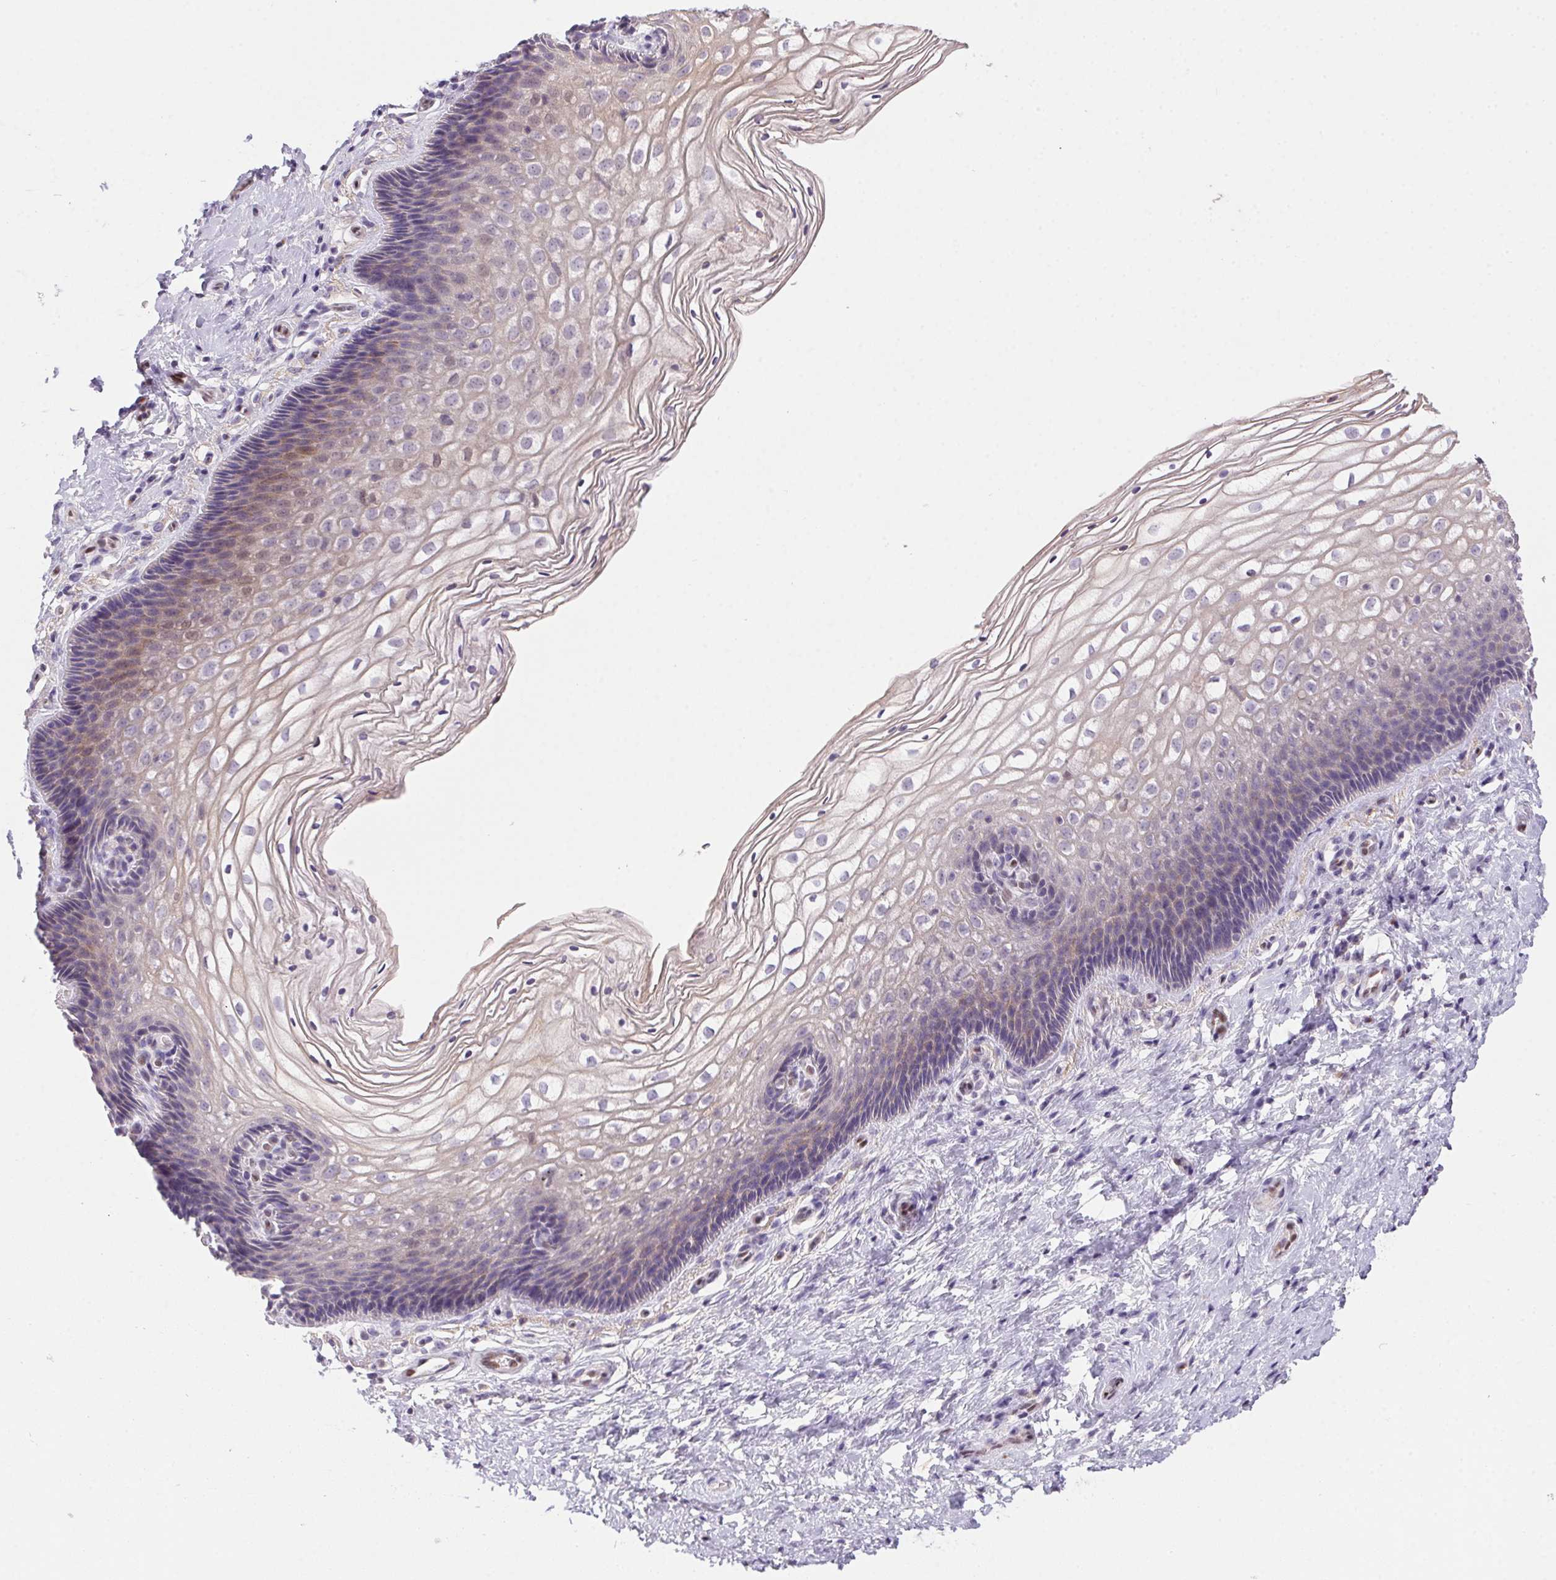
{"staining": {"intensity": "weak", "quantity": "25%-75%", "location": "cytoplasmic/membranous,nuclear"}, "tissue": "cervix", "cell_type": "Glandular cells", "image_type": "normal", "snomed": [{"axis": "morphology", "description": "Normal tissue, NOS"}, {"axis": "topography", "description": "Cervix"}], "caption": "Weak cytoplasmic/membranous,nuclear expression for a protein is seen in approximately 25%-75% of glandular cells of normal cervix using immunohistochemistry.", "gene": "SP9", "patient": {"sex": "female", "age": 34}}